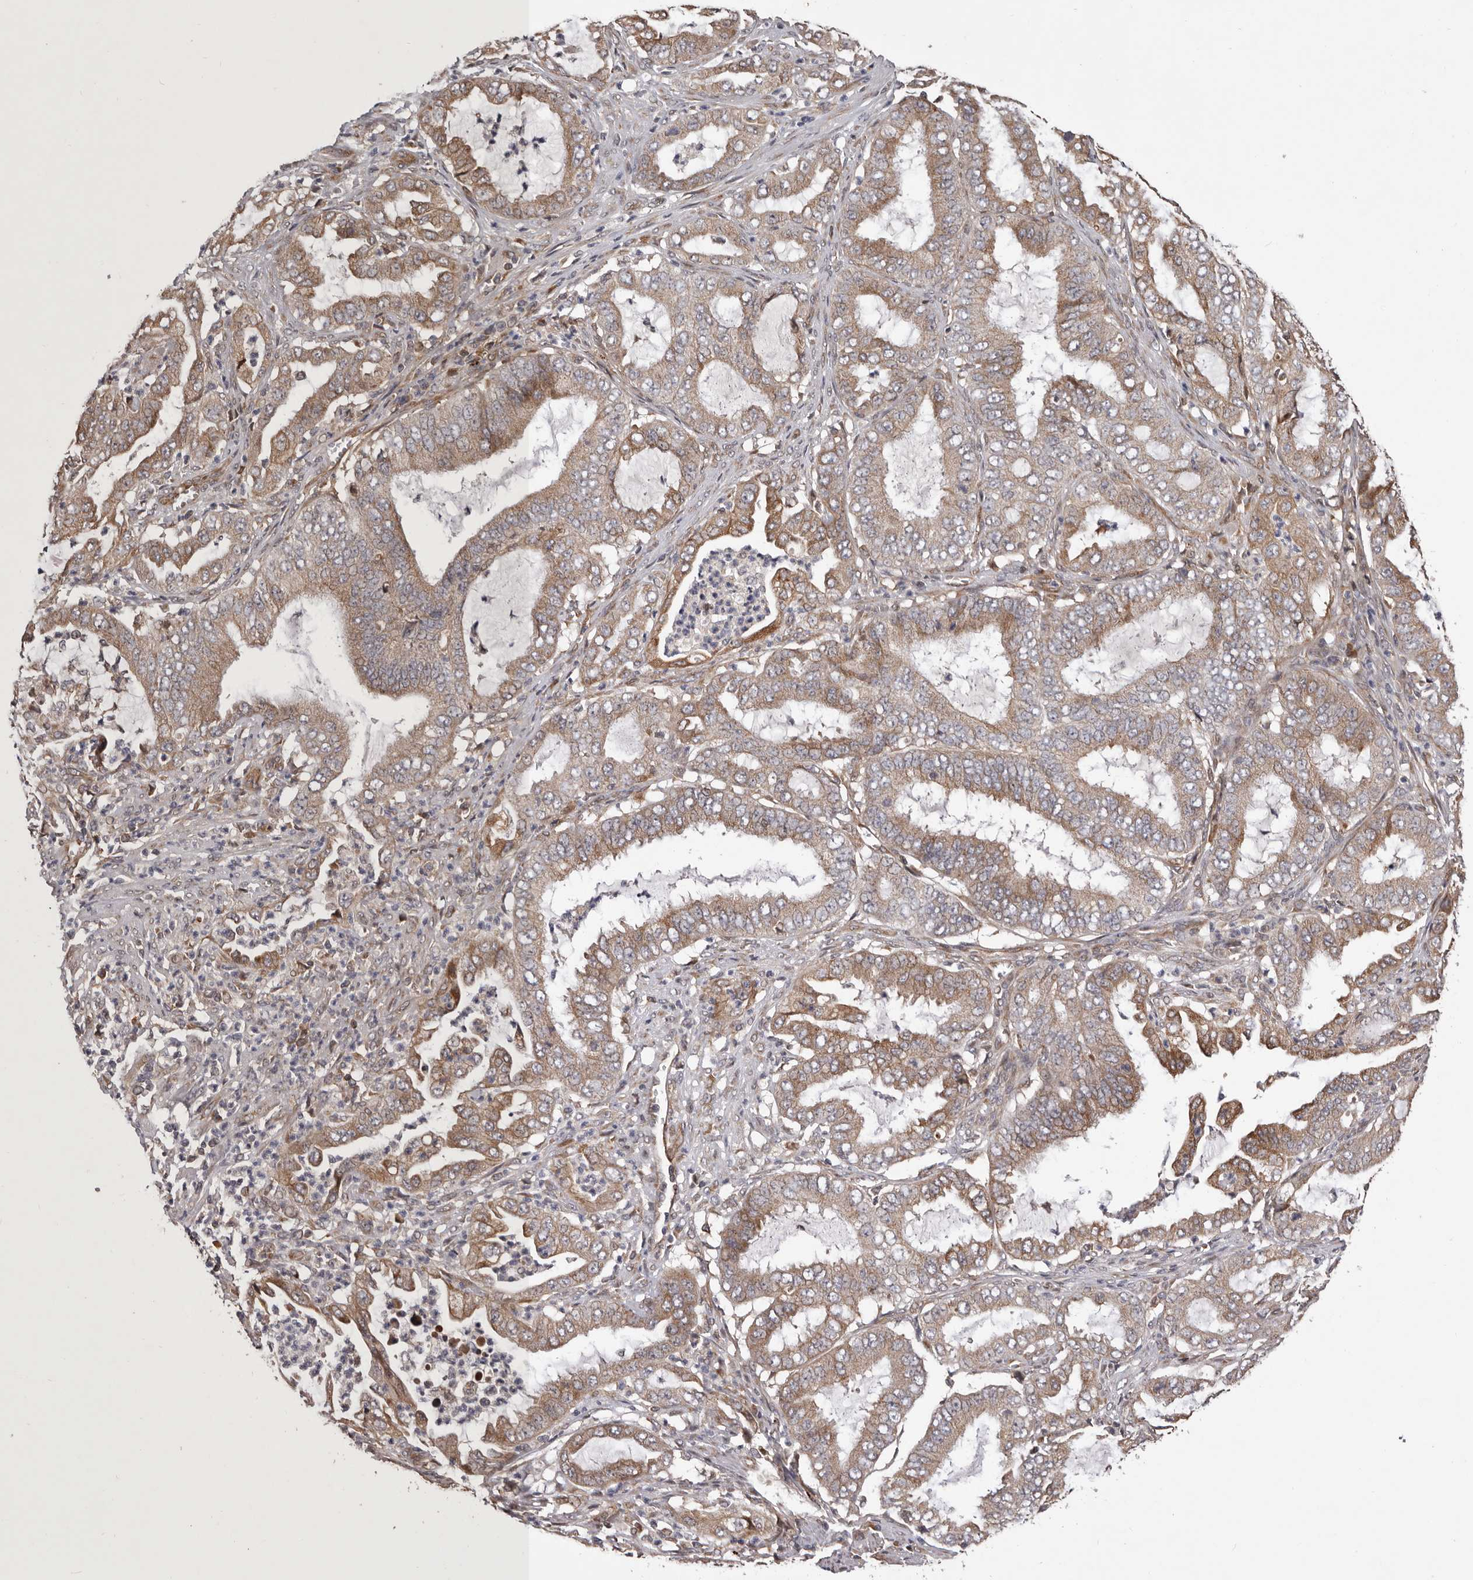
{"staining": {"intensity": "moderate", "quantity": ">75%", "location": "cytoplasmic/membranous"}, "tissue": "endometrial cancer", "cell_type": "Tumor cells", "image_type": "cancer", "snomed": [{"axis": "morphology", "description": "Adenocarcinoma, NOS"}, {"axis": "topography", "description": "Endometrium"}], "caption": "A high-resolution histopathology image shows immunohistochemistry staining of endometrial cancer, which demonstrates moderate cytoplasmic/membranous positivity in approximately >75% of tumor cells. (Stains: DAB in brown, nuclei in blue, Microscopy: brightfield microscopy at high magnification).", "gene": "GADD45B", "patient": {"sex": "female", "age": 51}}